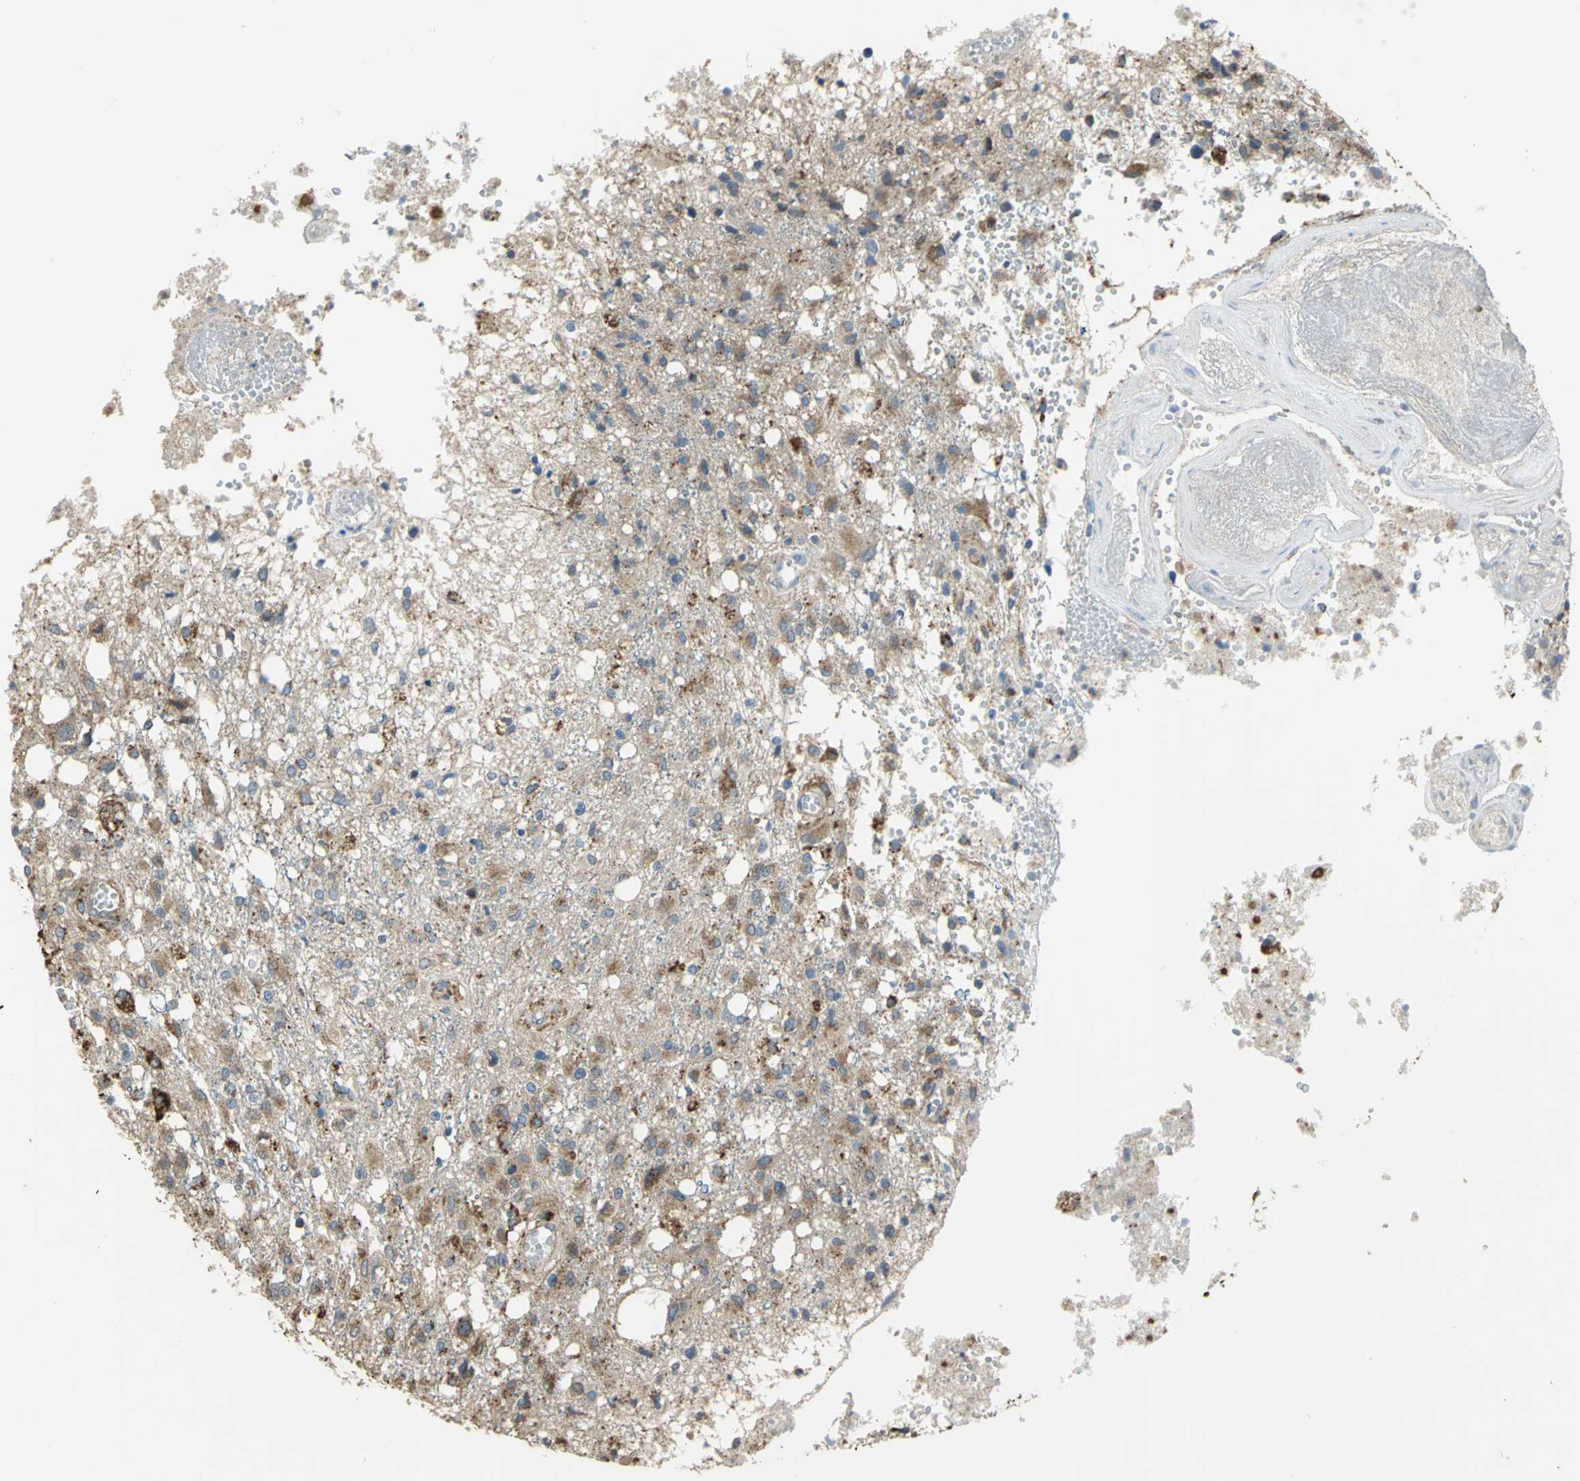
{"staining": {"intensity": "weak", "quantity": "25%-75%", "location": "cytoplasmic/membranous"}, "tissue": "glioma", "cell_type": "Tumor cells", "image_type": "cancer", "snomed": [{"axis": "morphology", "description": "Glioma, malignant, High grade"}, {"axis": "topography", "description": "Cerebral cortex"}], "caption": "The photomicrograph displays immunohistochemical staining of glioma. There is weak cytoplasmic/membranous expression is appreciated in about 25%-75% of tumor cells.", "gene": "DIAPH2", "patient": {"sex": "male", "age": 76}}